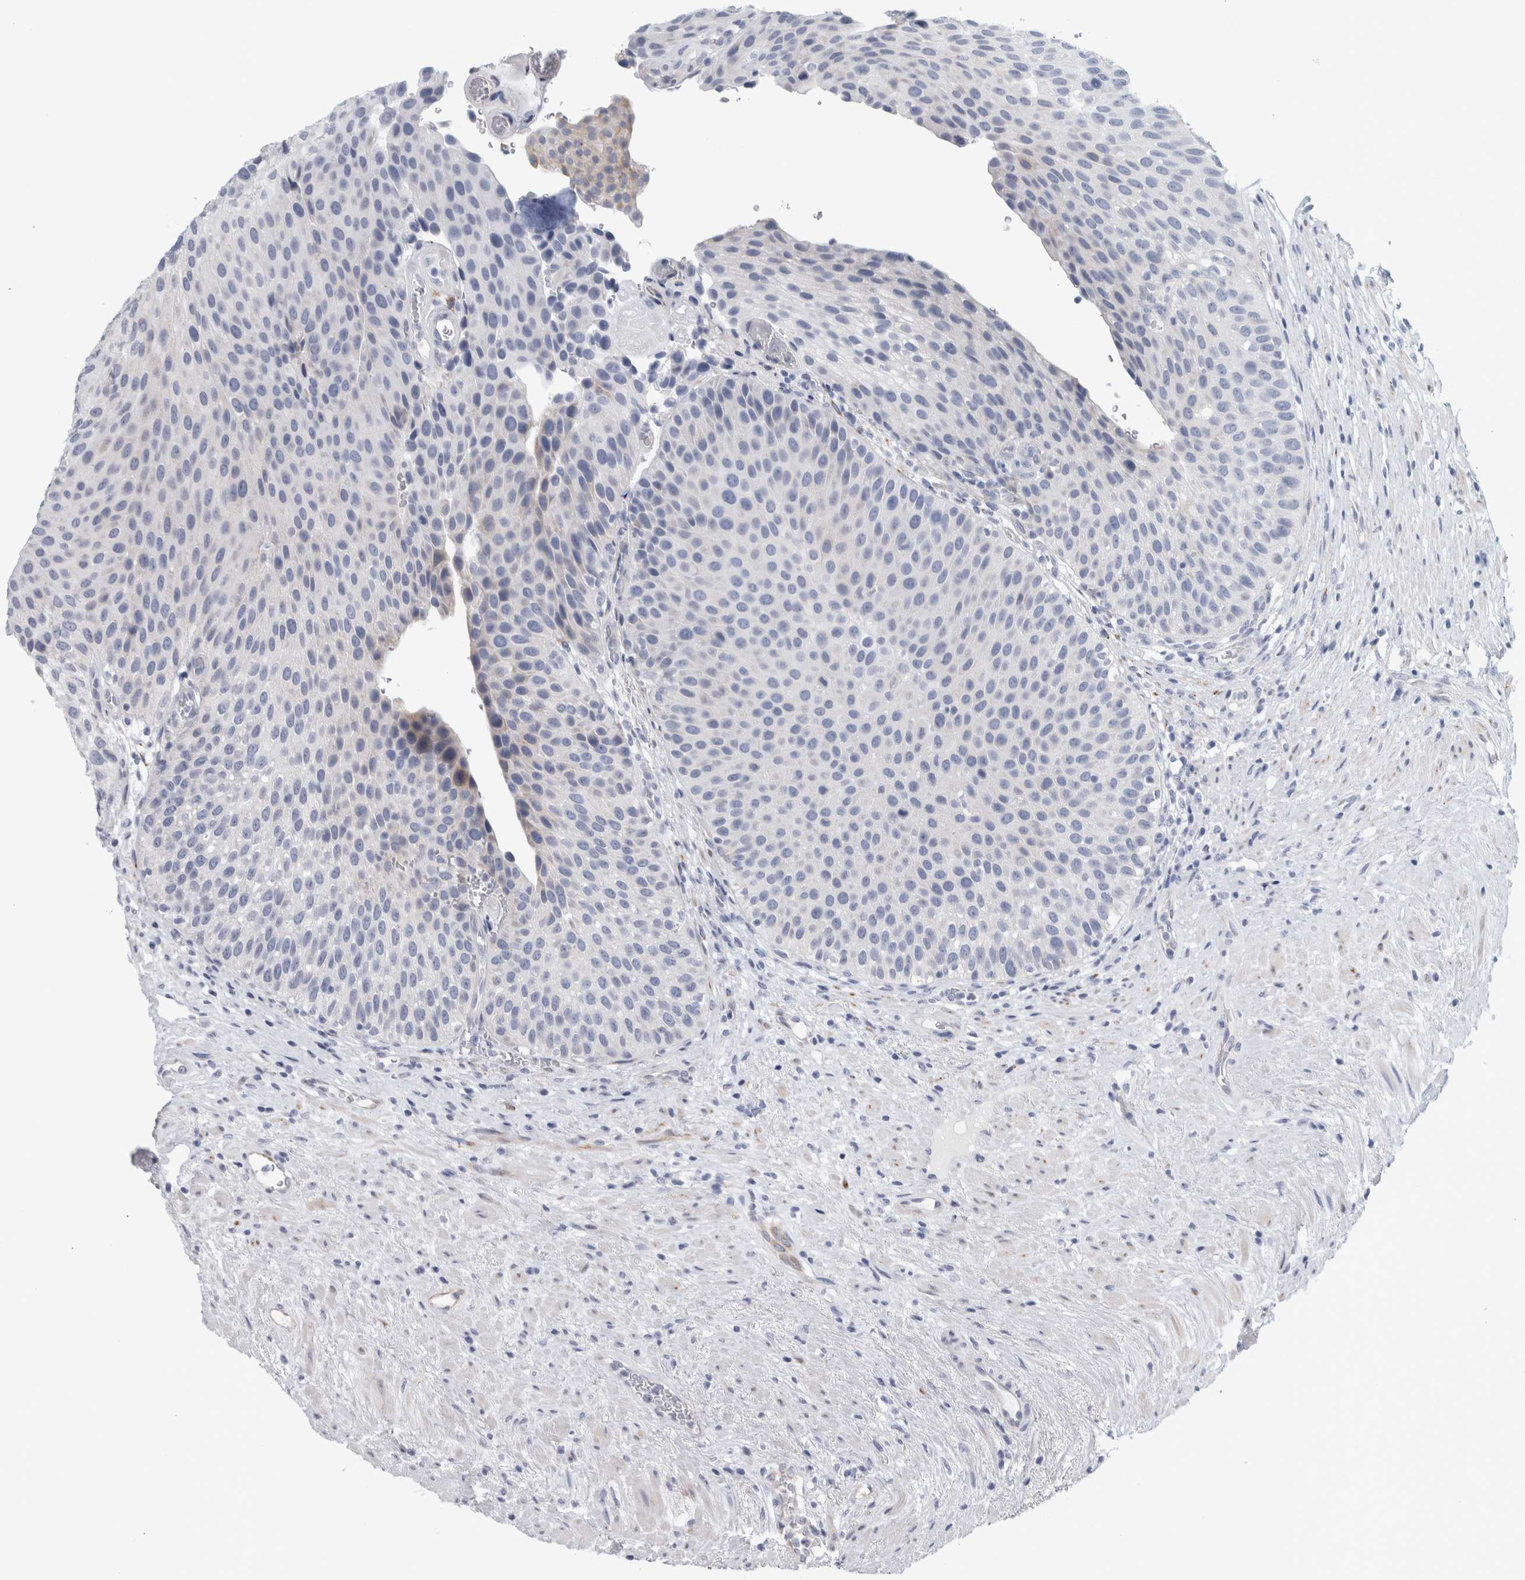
{"staining": {"intensity": "negative", "quantity": "none", "location": "none"}, "tissue": "urothelial cancer", "cell_type": "Tumor cells", "image_type": "cancer", "snomed": [{"axis": "morphology", "description": "Normal tissue, NOS"}, {"axis": "morphology", "description": "Urothelial carcinoma, Low grade"}, {"axis": "topography", "description": "Urinary bladder"}, {"axis": "topography", "description": "Prostate"}], "caption": "Micrograph shows no significant protein staining in tumor cells of urothelial cancer. The staining is performed using DAB brown chromogen with nuclei counter-stained in using hematoxylin.", "gene": "B3GNT3", "patient": {"sex": "male", "age": 60}}